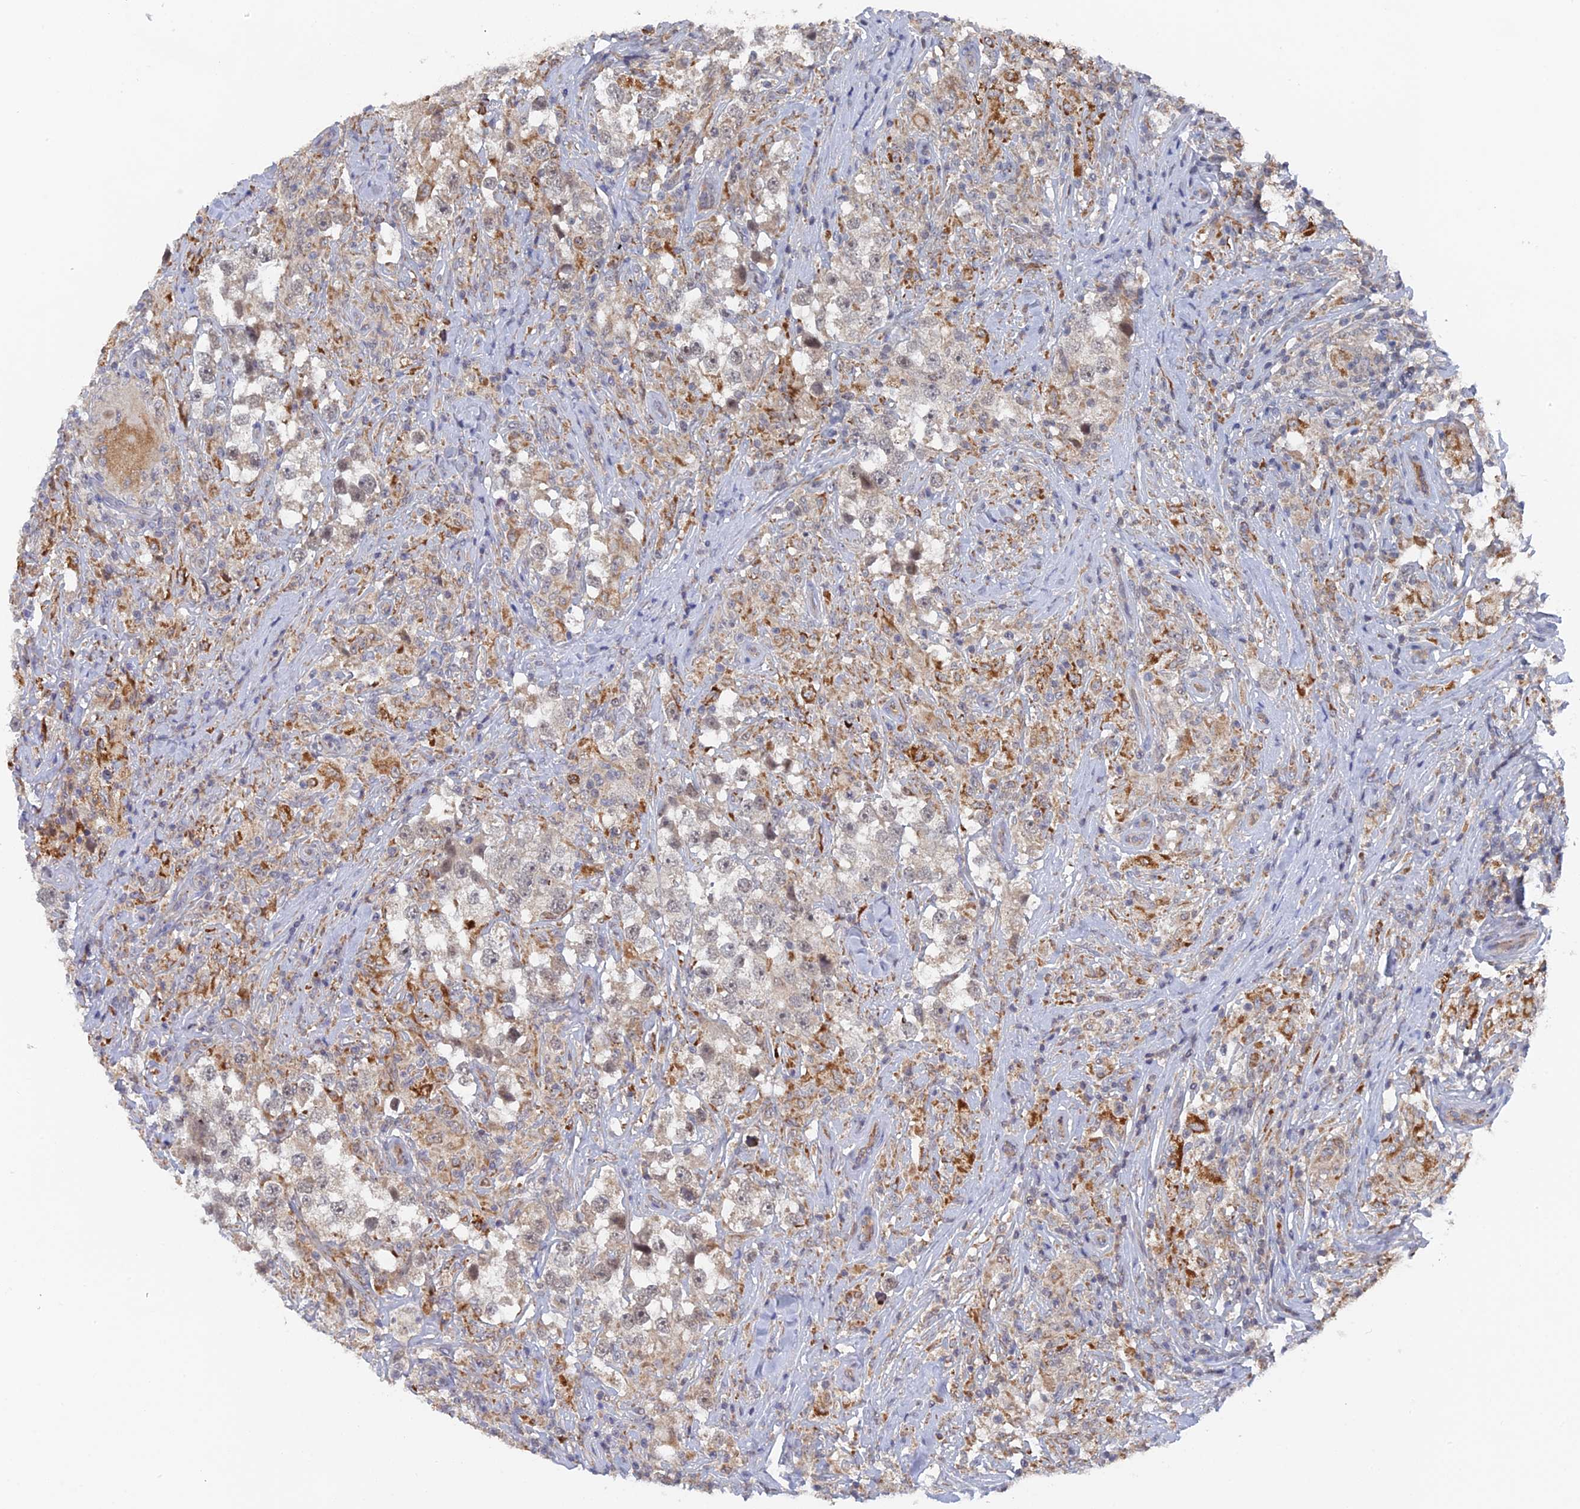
{"staining": {"intensity": "negative", "quantity": "none", "location": "none"}, "tissue": "testis cancer", "cell_type": "Tumor cells", "image_type": "cancer", "snomed": [{"axis": "morphology", "description": "Seminoma, NOS"}, {"axis": "topography", "description": "Testis"}], "caption": "A high-resolution image shows IHC staining of seminoma (testis), which exhibits no significant expression in tumor cells.", "gene": "MIGA2", "patient": {"sex": "male", "age": 46}}